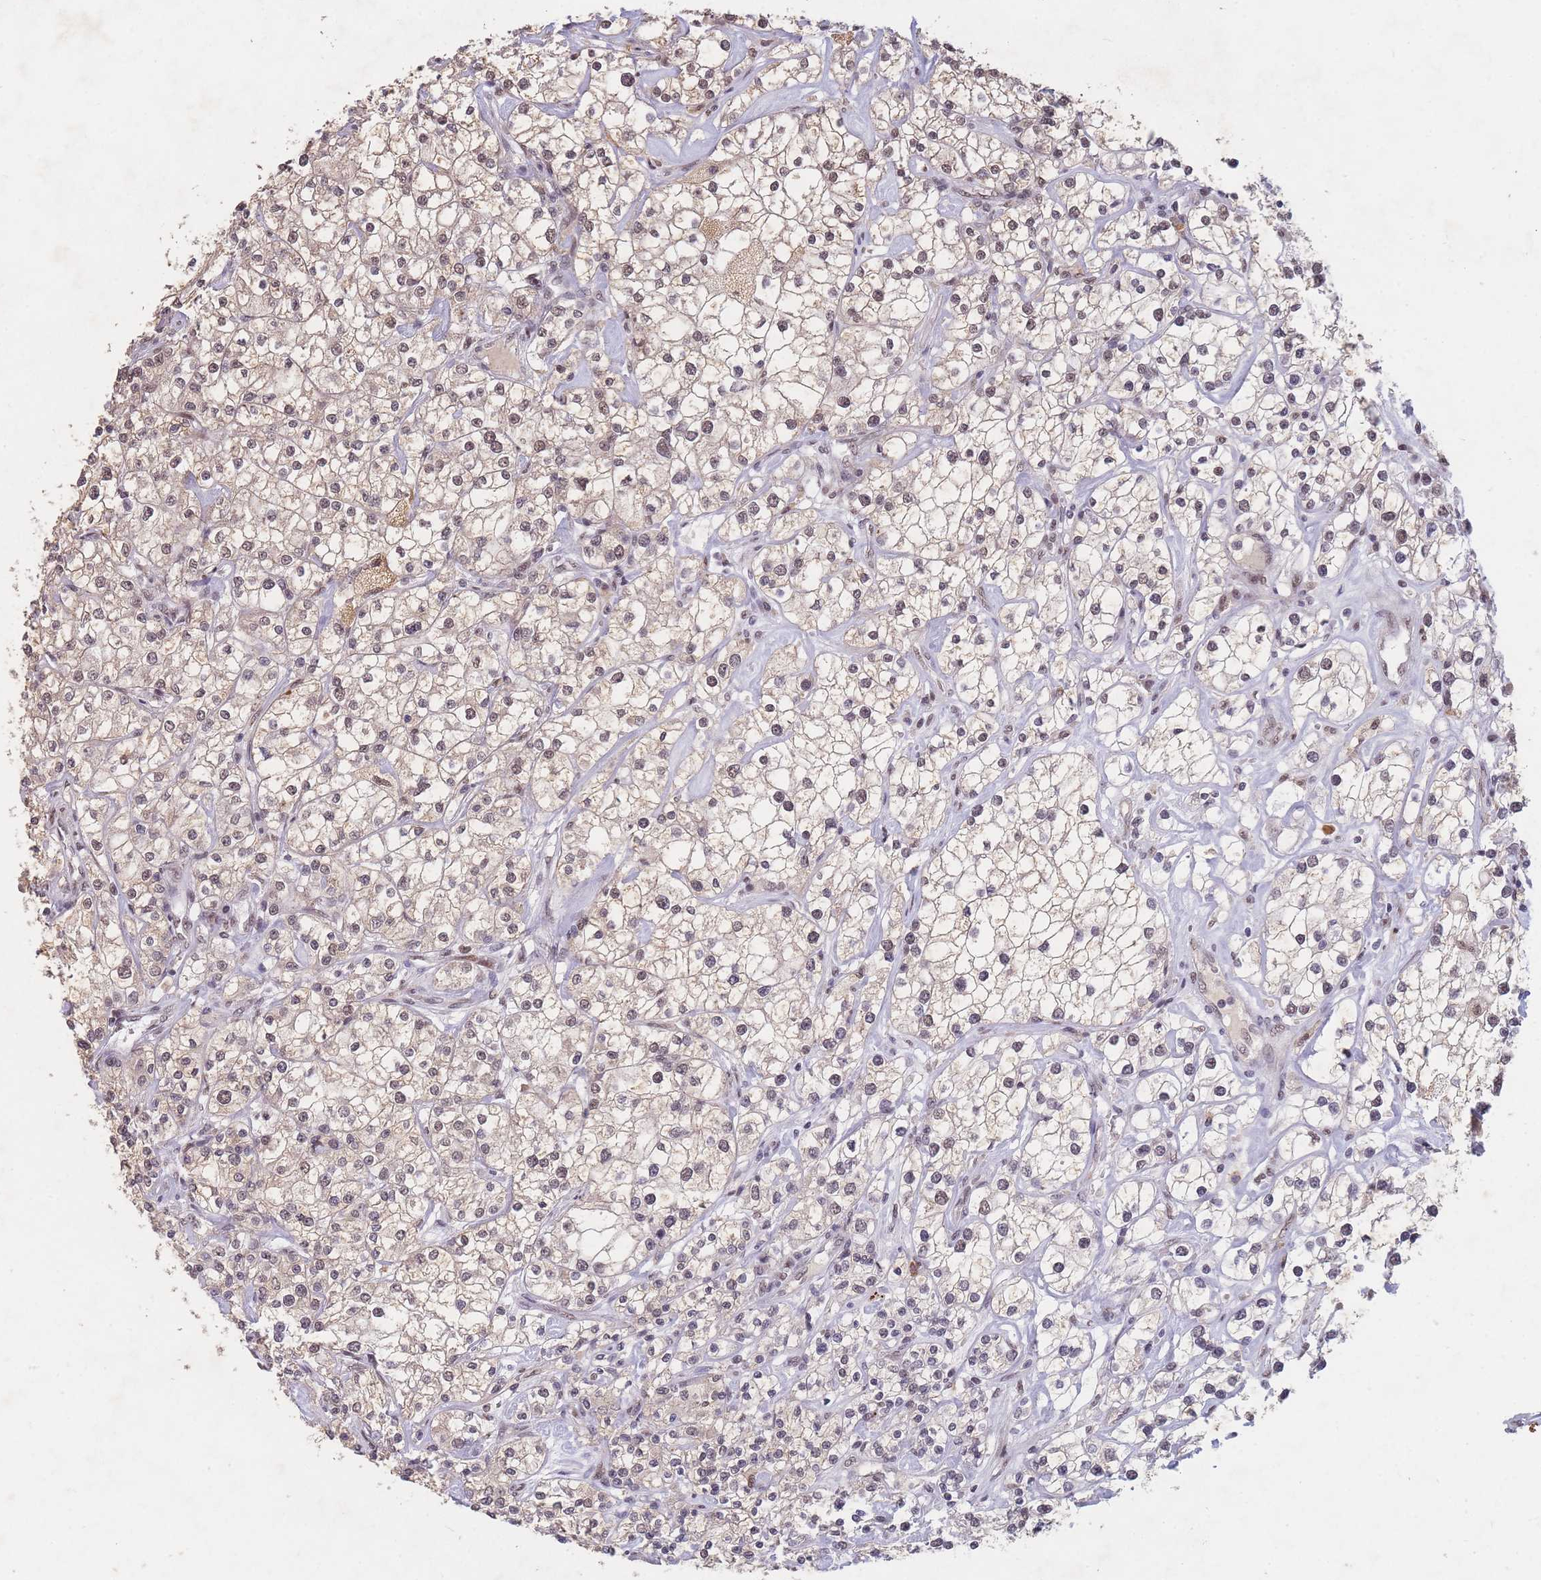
{"staining": {"intensity": "weak", "quantity": ">75%", "location": "nuclear"}, "tissue": "renal cancer", "cell_type": "Tumor cells", "image_type": "cancer", "snomed": [{"axis": "morphology", "description": "Adenocarcinoma, NOS"}, {"axis": "topography", "description": "Kidney"}], "caption": "Renal cancer was stained to show a protein in brown. There is low levels of weak nuclear staining in about >75% of tumor cells.", "gene": "SNRPA1", "patient": {"sex": "male", "age": 77}}